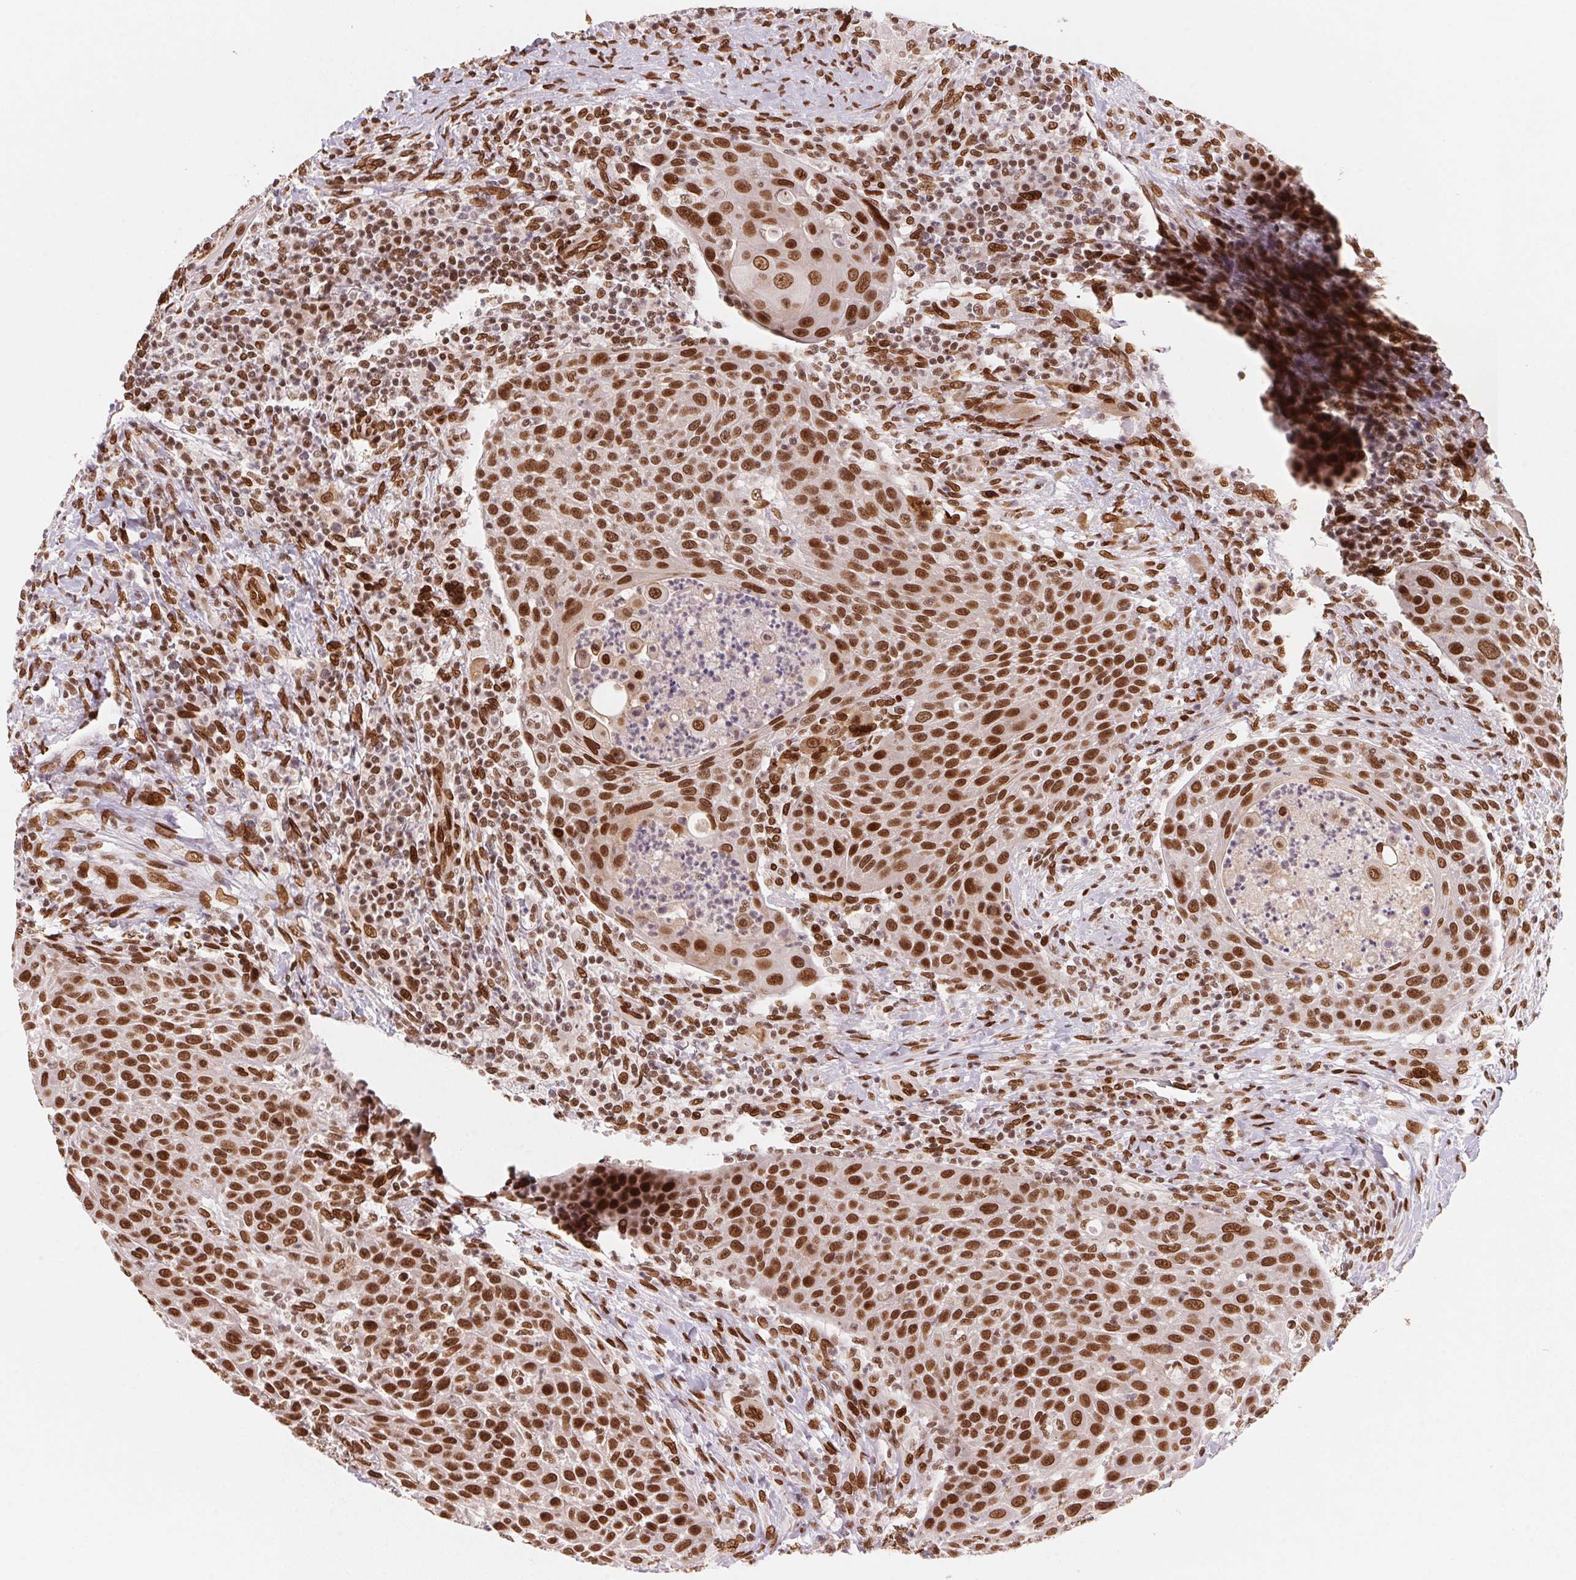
{"staining": {"intensity": "strong", "quantity": ">75%", "location": "cytoplasmic/membranous,nuclear"}, "tissue": "head and neck cancer", "cell_type": "Tumor cells", "image_type": "cancer", "snomed": [{"axis": "morphology", "description": "Squamous cell carcinoma, NOS"}, {"axis": "topography", "description": "Head-Neck"}], "caption": "Protein positivity by IHC reveals strong cytoplasmic/membranous and nuclear staining in about >75% of tumor cells in head and neck cancer (squamous cell carcinoma).", "gene": "SAP30BP", "patient": {"sex": "male", "age": 69}}